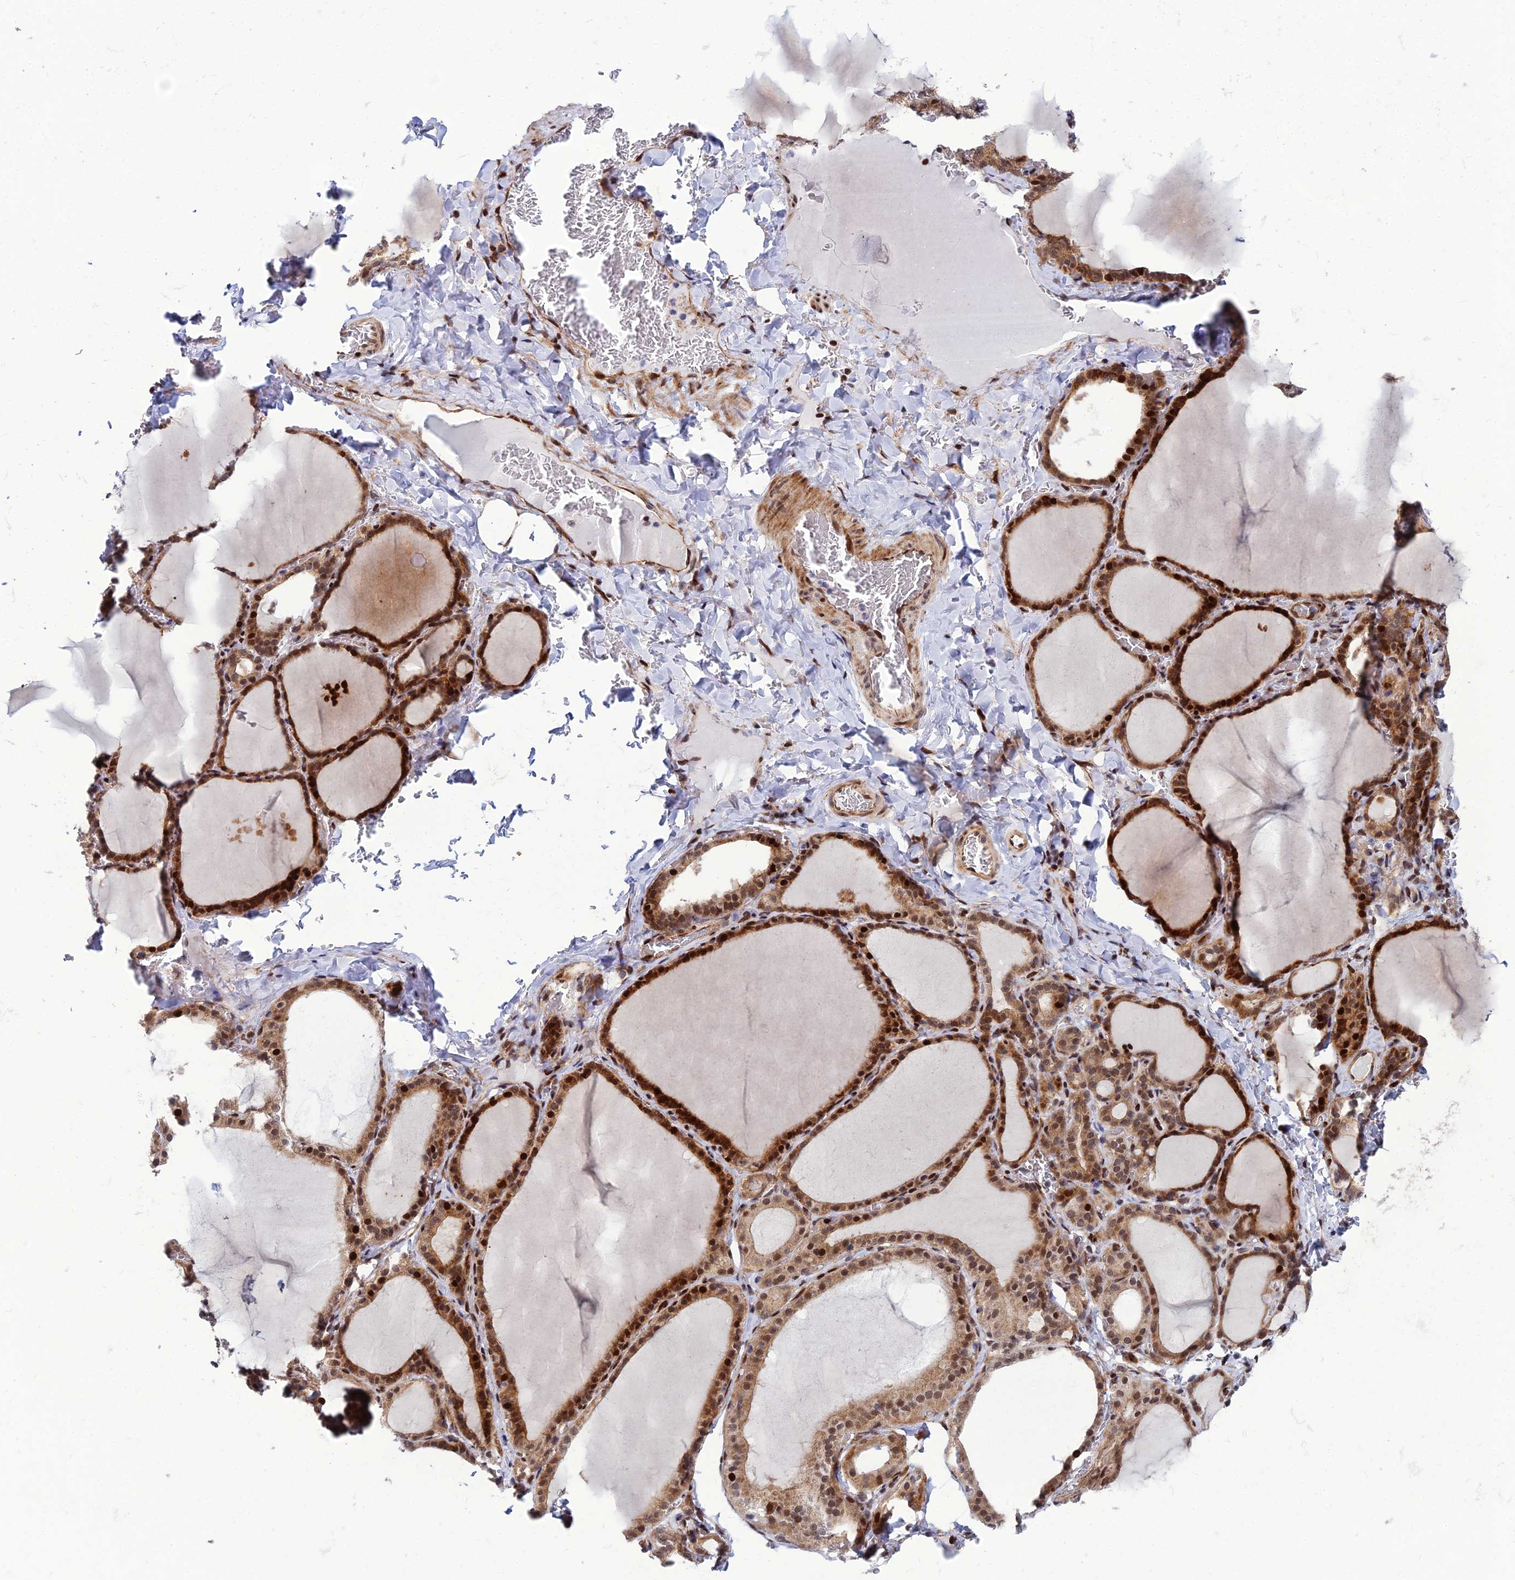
{"staining": {"intensity": "strong", "quantity": ">75%", "location": "cytoplasmic/membranous,nuclear"}, "tissue": "thyroid gland", "cell_type": "Glandular cells", "image_type": "normal", "snomed": [{"axis": "morphology", "description": "Normal tissue, NOS"}, {"axis": "topography", "description": "Thyroid gland"}], "caption": "DAB (3,3'-diaminobenzidine) immunohistochemical staining of normal thyroid gland exhibits strong cytoplasmic/membranous,nuclear protein staining in about >75% of glandular cells. The staining is performed using DAB (3,3'-diaminobenzidine) brown chromogen to label protein expression. The nuclei are counter-stained blue using hematoxylin.", "gene": "ZNF668", "patient": {"sex": "female", "age": 39}}